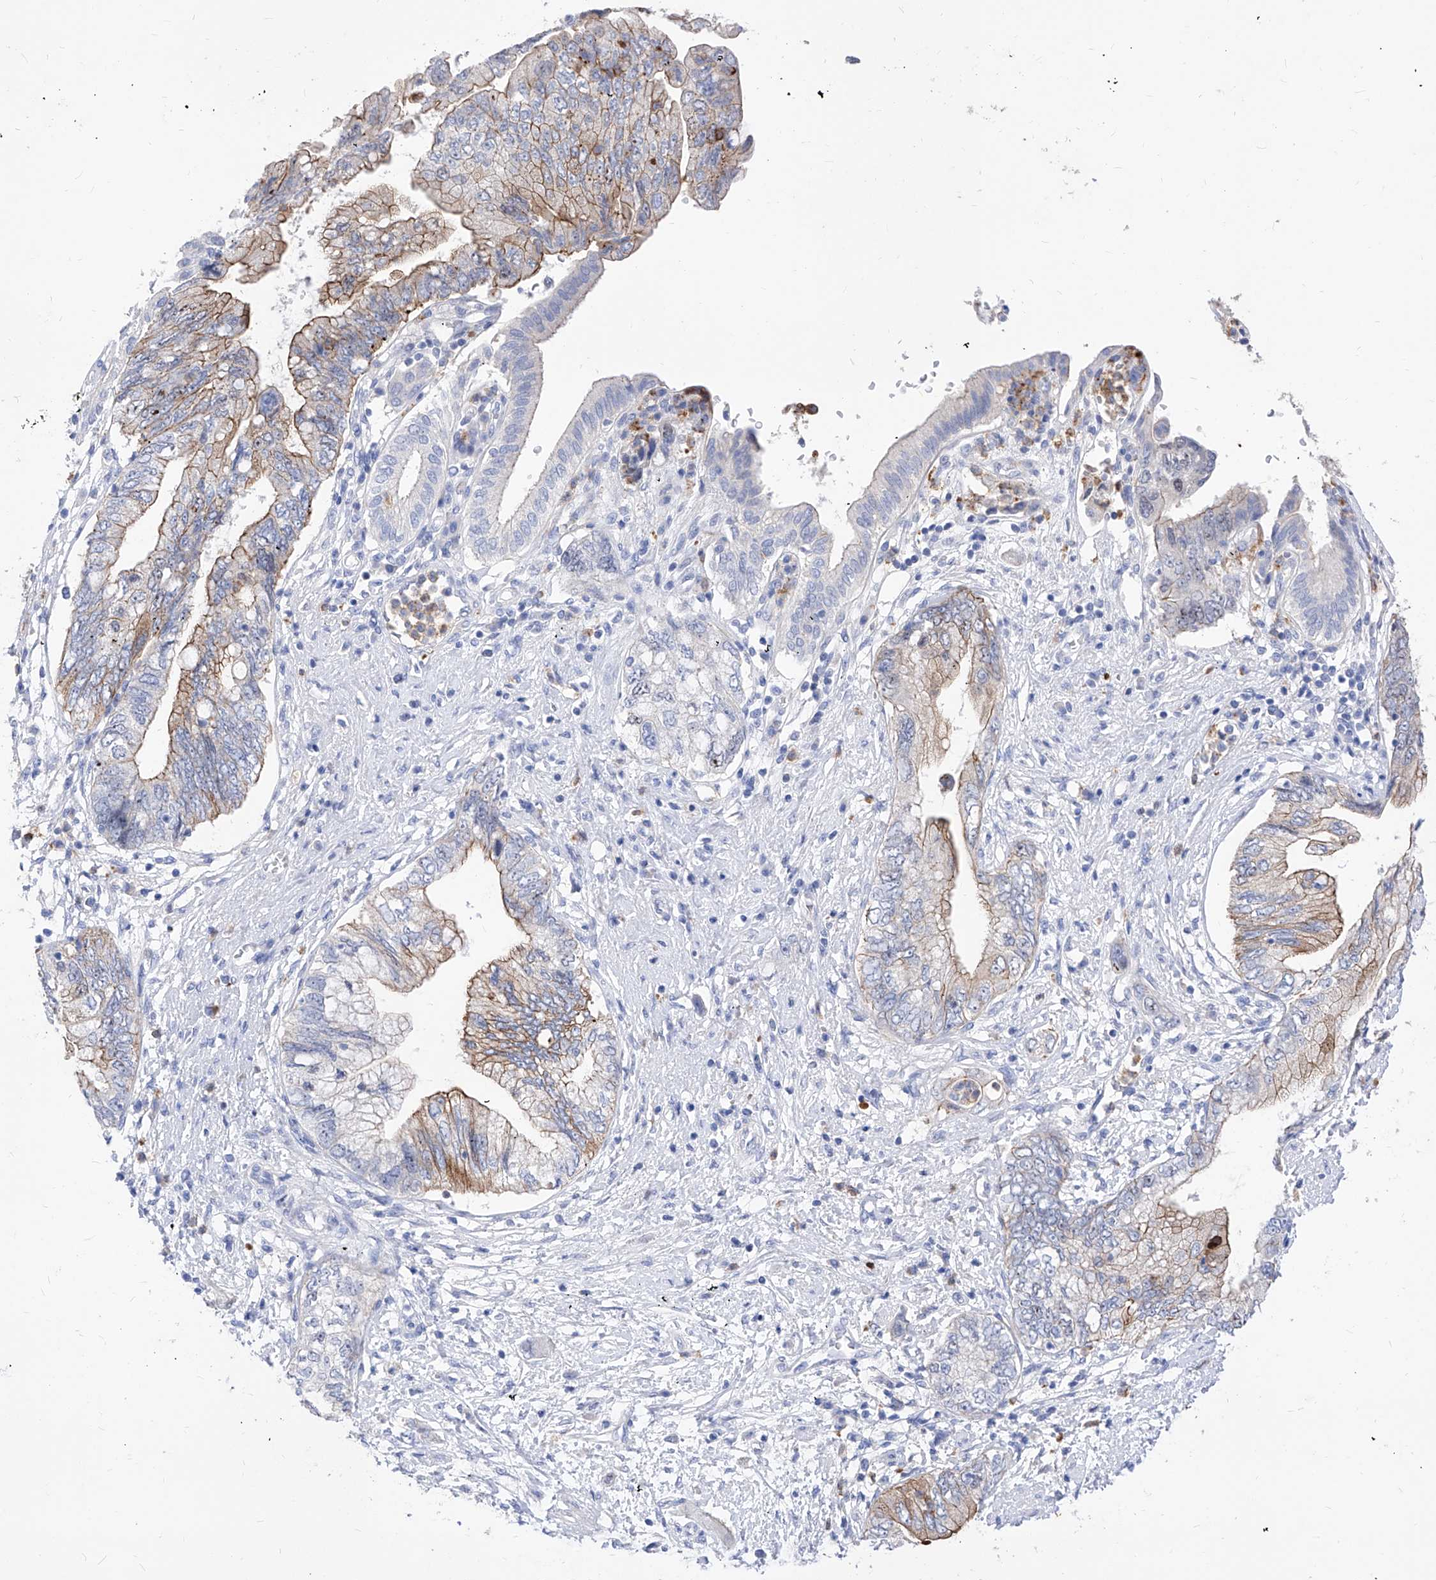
{"staining": {"intensity": "moderate", "quantity": "25%-75%", "location": "cytoplasmic/membranous"}, "tissue": "pancreatic cancer", "cell_type": "Tumor cells", "image_type": "cancer", "snomed": [{"axis": "morphology", "description": "Adenocarcinoma, NOS"}, {"axis": "topography", "description": "Pancreas"}], "caption": "About 25%-75% of tumor cells in adenocarcinoma (pancreatic) reveal moderate cytoplasmic/membranous protein expression as visualized by brown immunohistochemical staining.", "gene": "VAX1", "patient": {"sex": "female", "age": 73}}